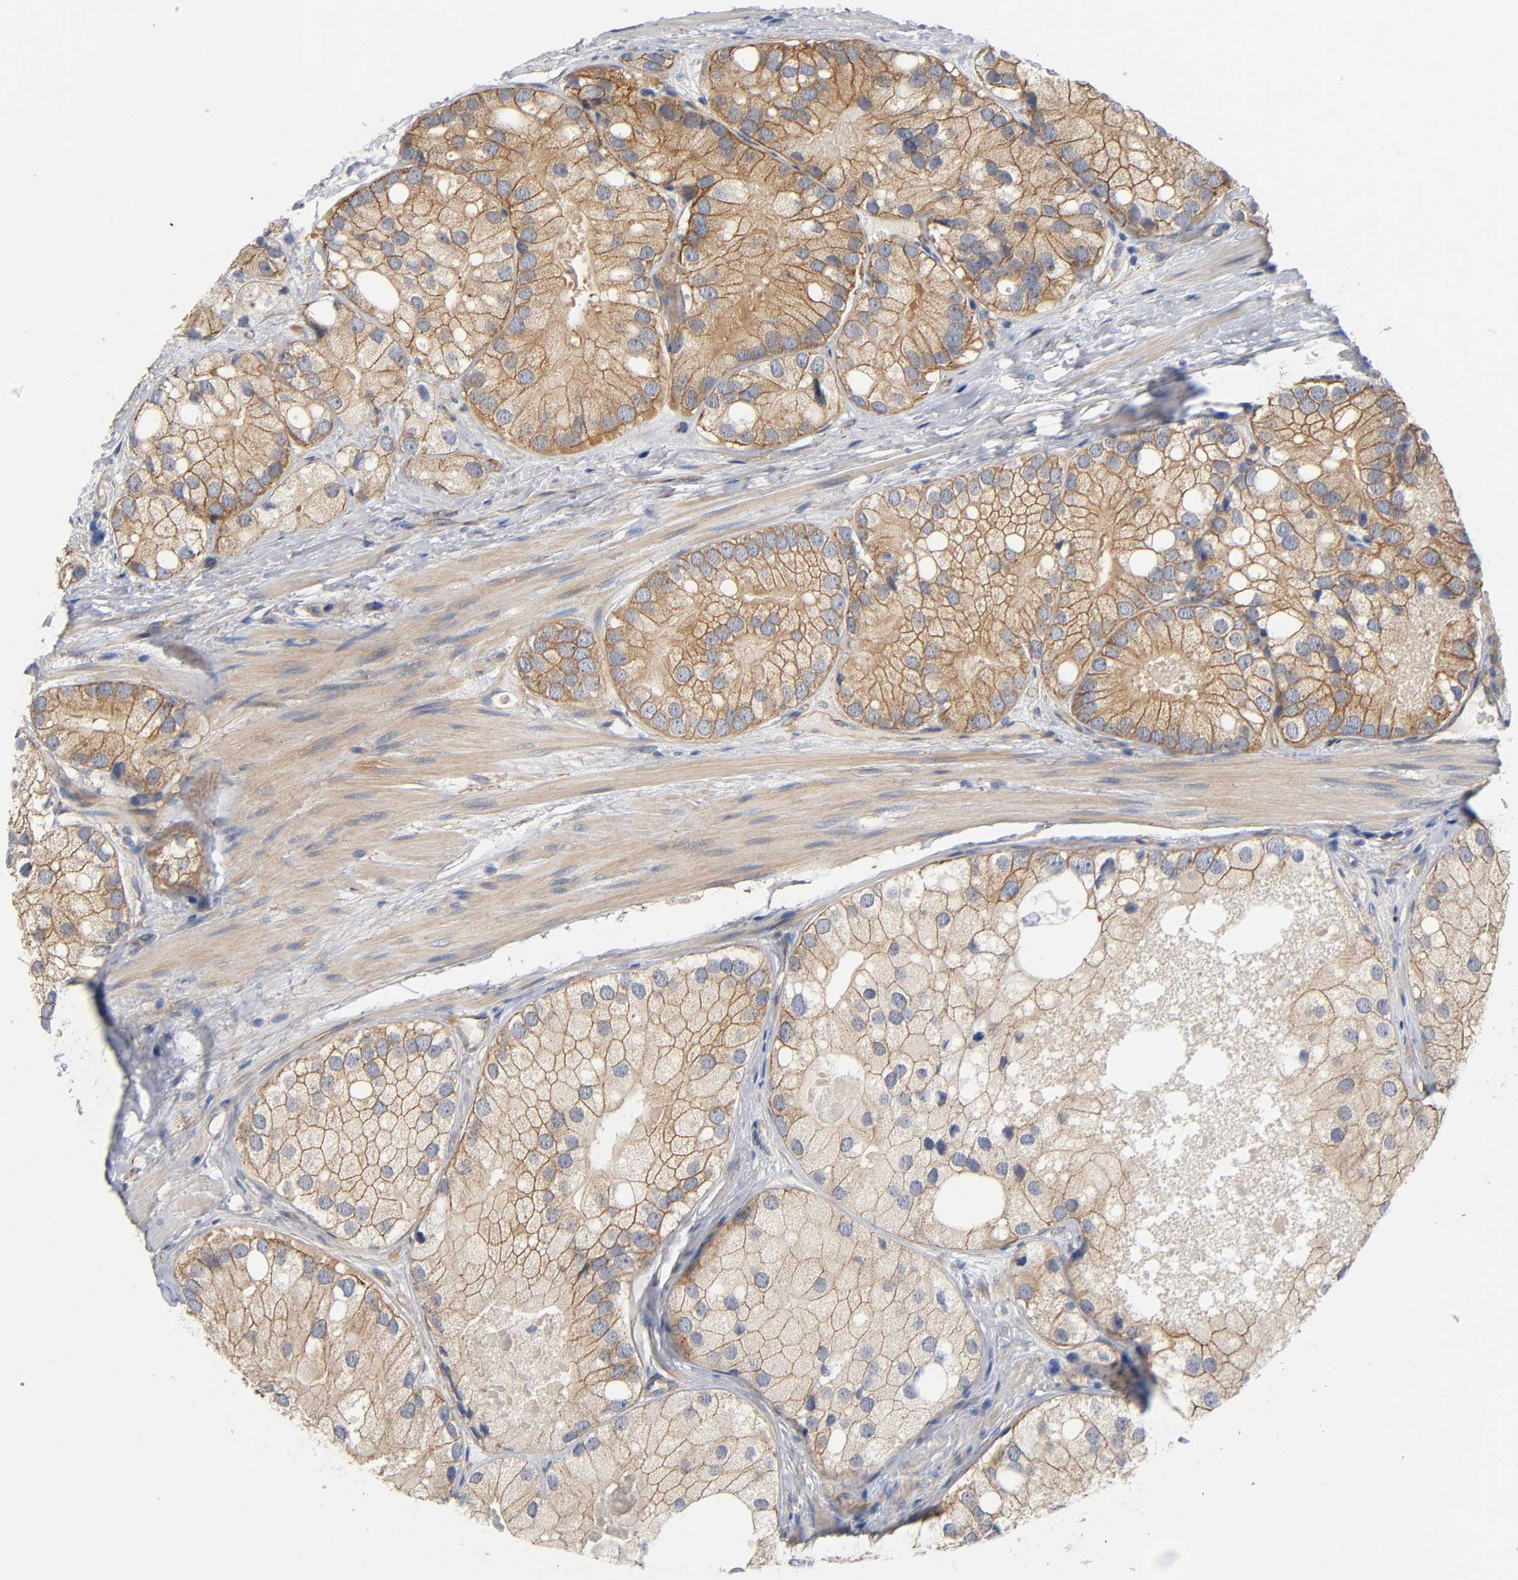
{"staining": {"intensity": "moderate", "quantity": ">75%", "location": "cytoplasmic/membranous"}, "tissue": "prostate cancer", "cell_type": "Tumor cells", "image_type": "cancer", "snomed": [{"axis": "morphology", "description": "Adenocarcinoma, Low grade"}, {"axis": "topography", "description": "Prostate"}], "caption": "This image exhibits IHC staining of human adenocarcinoma (low-grade) (prostate), with medium moderate cytoplasmic/membranous staining in about >75% of tumor cells.", "gene": "MARS1", "patient": {"sex": "male", "age": 69}}